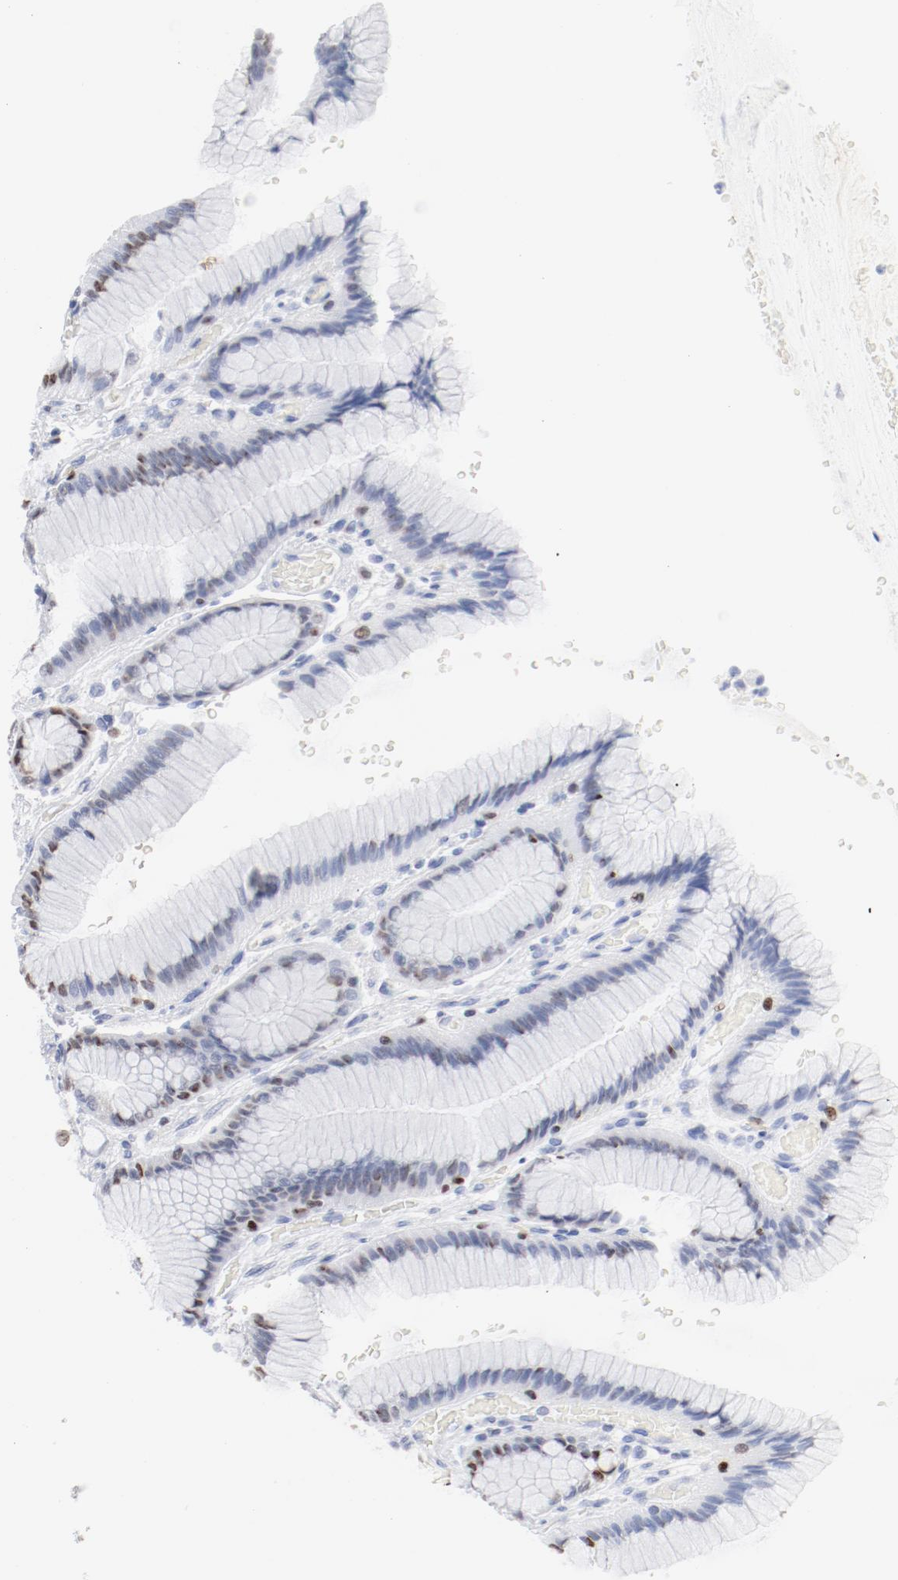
{"staining": {"intensity": "moderate", "quantity": "<25%", "location": "nuclear"}, "tissue": "stomach", "cell_type": "Glandular cells", "image_type": "normal", "snomed": [{"axis": "morphology", "description": "Normal tissue, NOS"}, {"axis": "morphology", "description": "Adenocarcinoma, NOS"}, {"axis": "topography", "description": "Stomach"}, {"axis": "topography", "description": "Stomach, lower"}], "caption": "Brown immunohistochemical staining in benign human stomach displays moderate nuclear expression in about <25% of glandular cells.", "gene": "SMARCC2", "patient": {"sex": "female", "age": 65}}